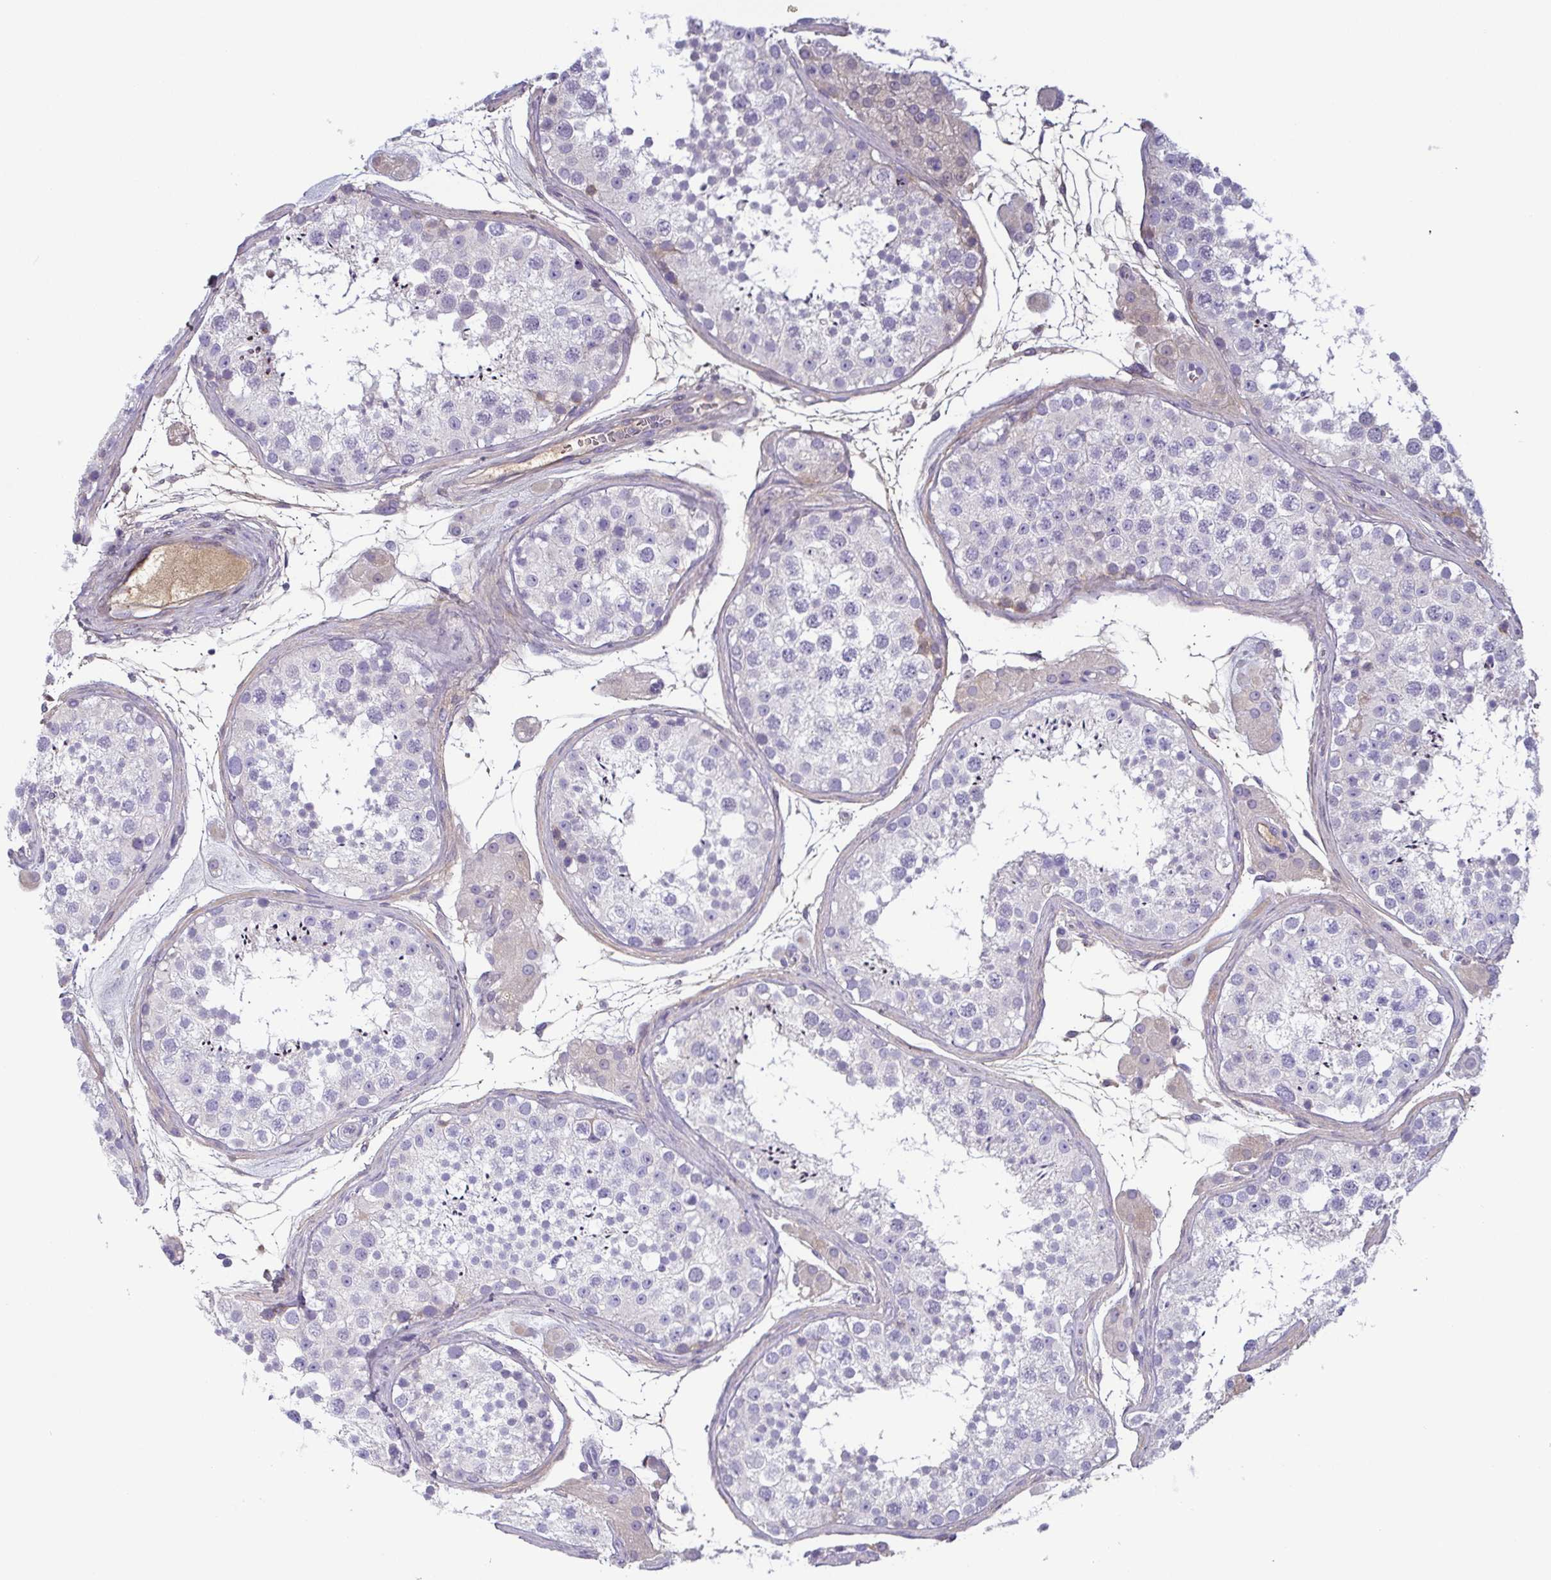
{"staining": {"intensity": "weak", "quantity": "<25%", "location": "cytoplasmic/membranous"}, "tissue": "testis", "cell_type": "Cells in seminiferous ducts", "image_type": "normal", "snomed": [{"axis": "morphology", "description": "Normal tissue, NOS"}, {"axis": "topography", "description": "Testis"}], "caption": "DAB immunohistochemical staining of benign human testis displays no significant expression in cells in seminiferous ducts.", "gene": "ECM1", "patient": {"sex": "male", "age": 41}}